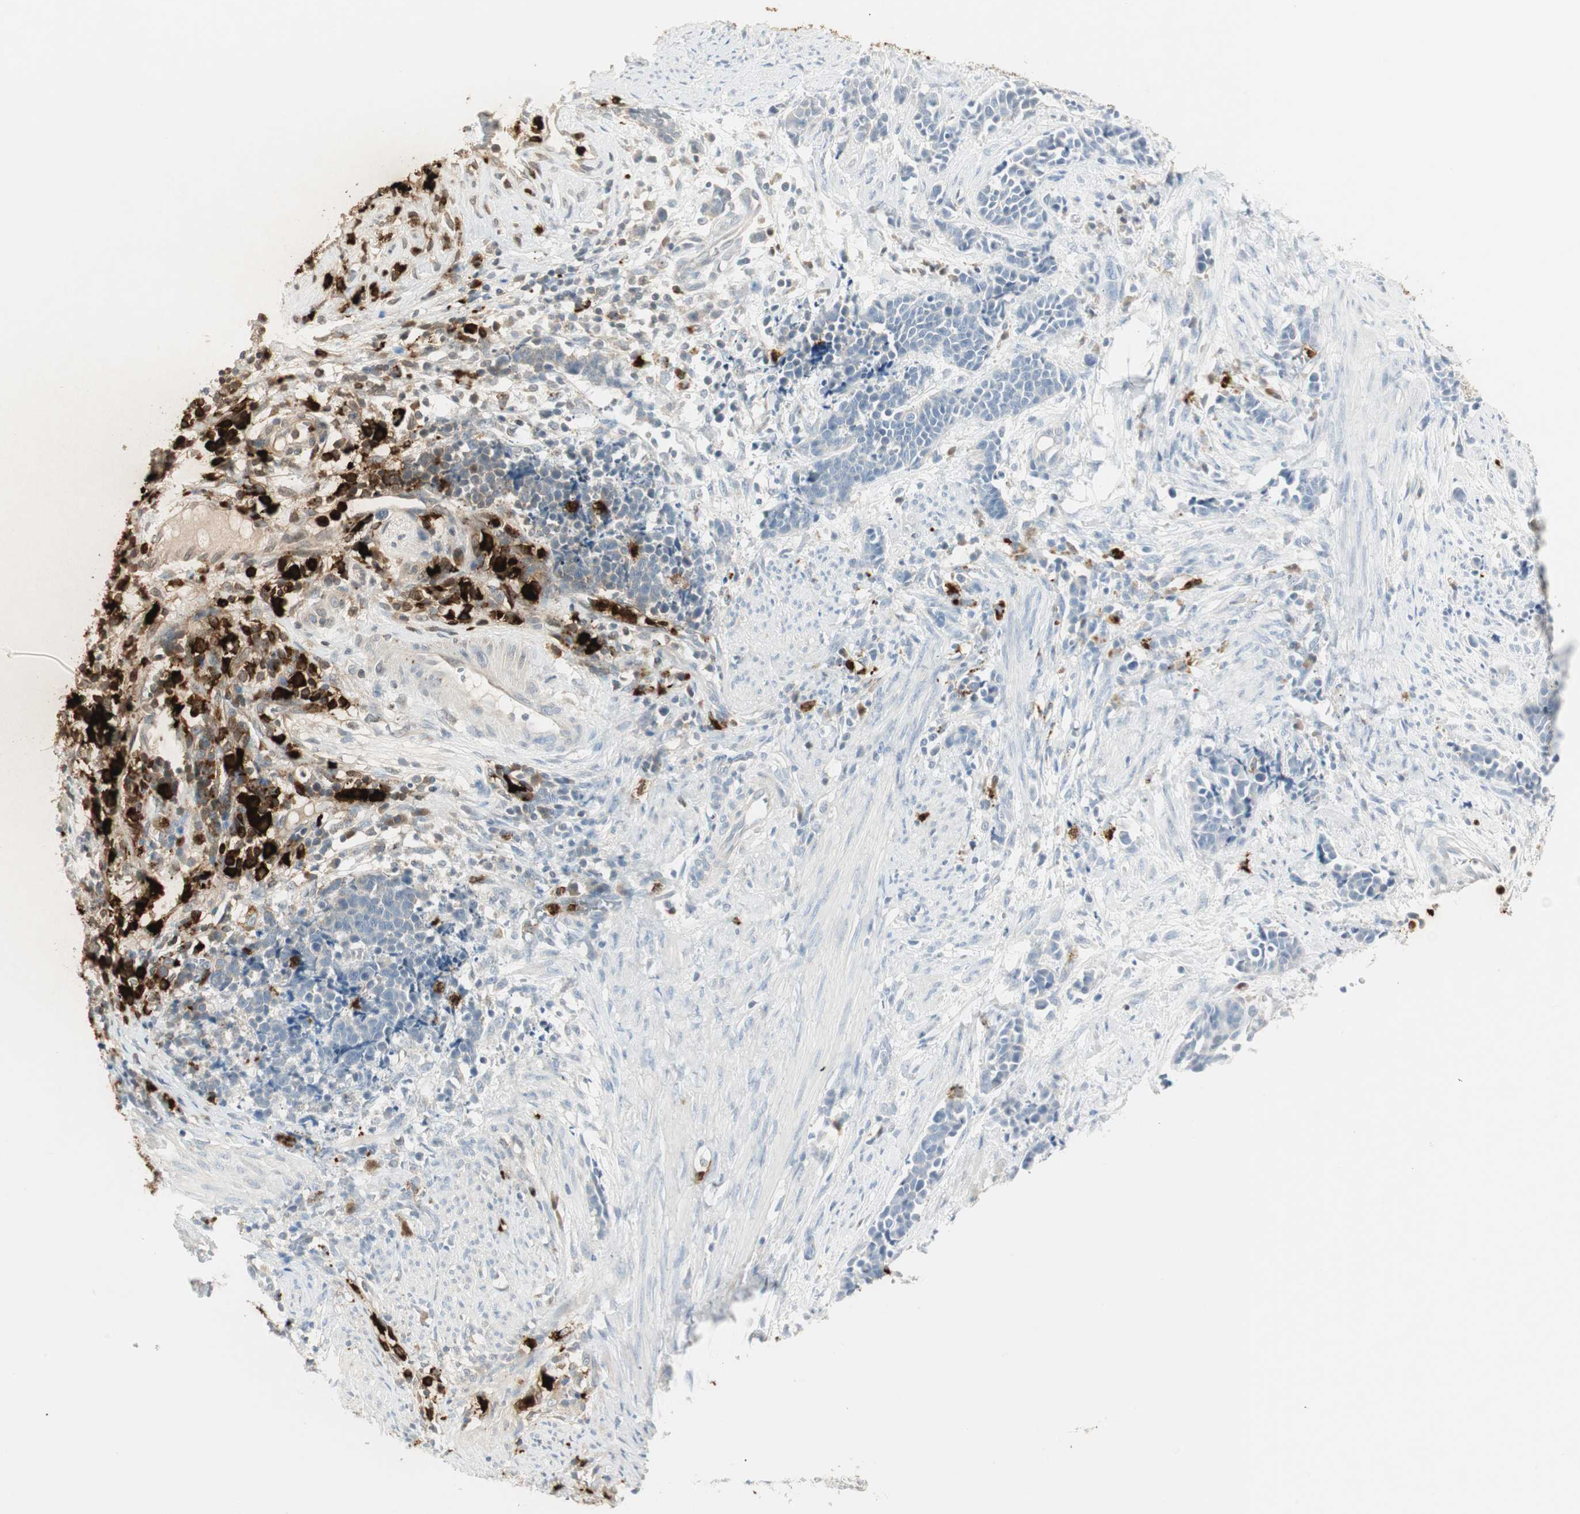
{"staining": {"intensity": "weak", "quantity": "<25%", "location": "cytoplasmic/membranous"}, "tissue": "cervical cancer", "cell_type": "Tumor cells", "image_type": "cancer", "snomed": [{"axis": "morphology", "description": "Squamous cell carcinoma, NOS"}, {"axis": "topography", "description": "Cervix"}], "caption": "Squamous cell carcinoma (cervical) was stained to show a protein in brown. There is no significant positivity in tumor cells. Nuclei are stained in blue.", "gene": "PRTN3", "patient": {"sex": "female", "age": 35}}